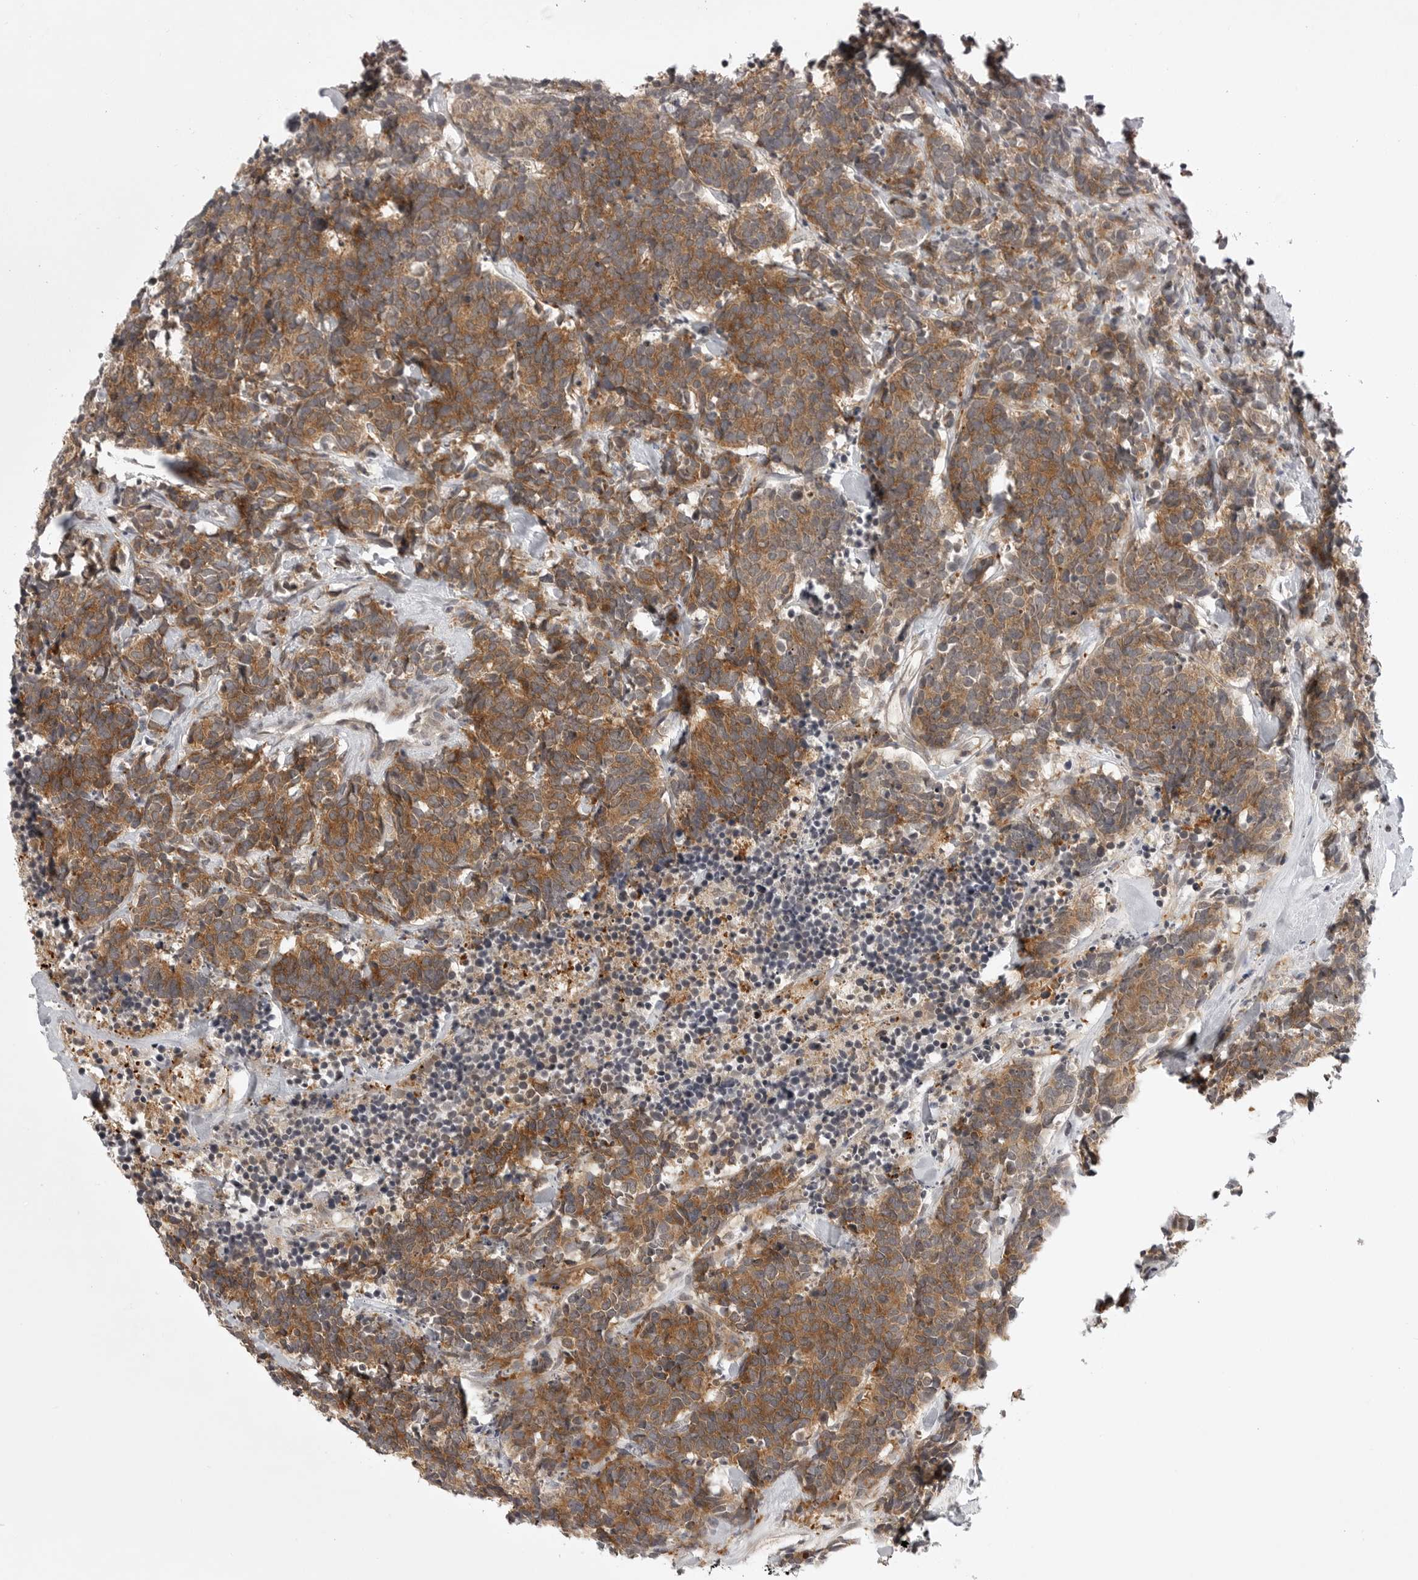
{"staining": {"intensity": "moderate", "quantity": ">75%", "location": "cytoplasmic/membranous"}, "tissue": "carcinoid", "cell_type": "Tumor cells", "image_type": "cancer", "snomed": [{"axis": "morphology", "description": "Carcinoma, NOS"}, {"axis": "morphology", "description": "Carcinoid, malignant, NOS"}, {"axis": "topography", "description": "Urinary bladder"}], "caption": "This image exhibits carcinoid (malignant) stained with IHC to label a protein in brown. The cytoplasmic/membranous of tumor cells show moderate positivity for the protein. Nuclei are counter-stained blue.", "gene": "CD300LD", "patient": {"sex": "male", "age": 57}}